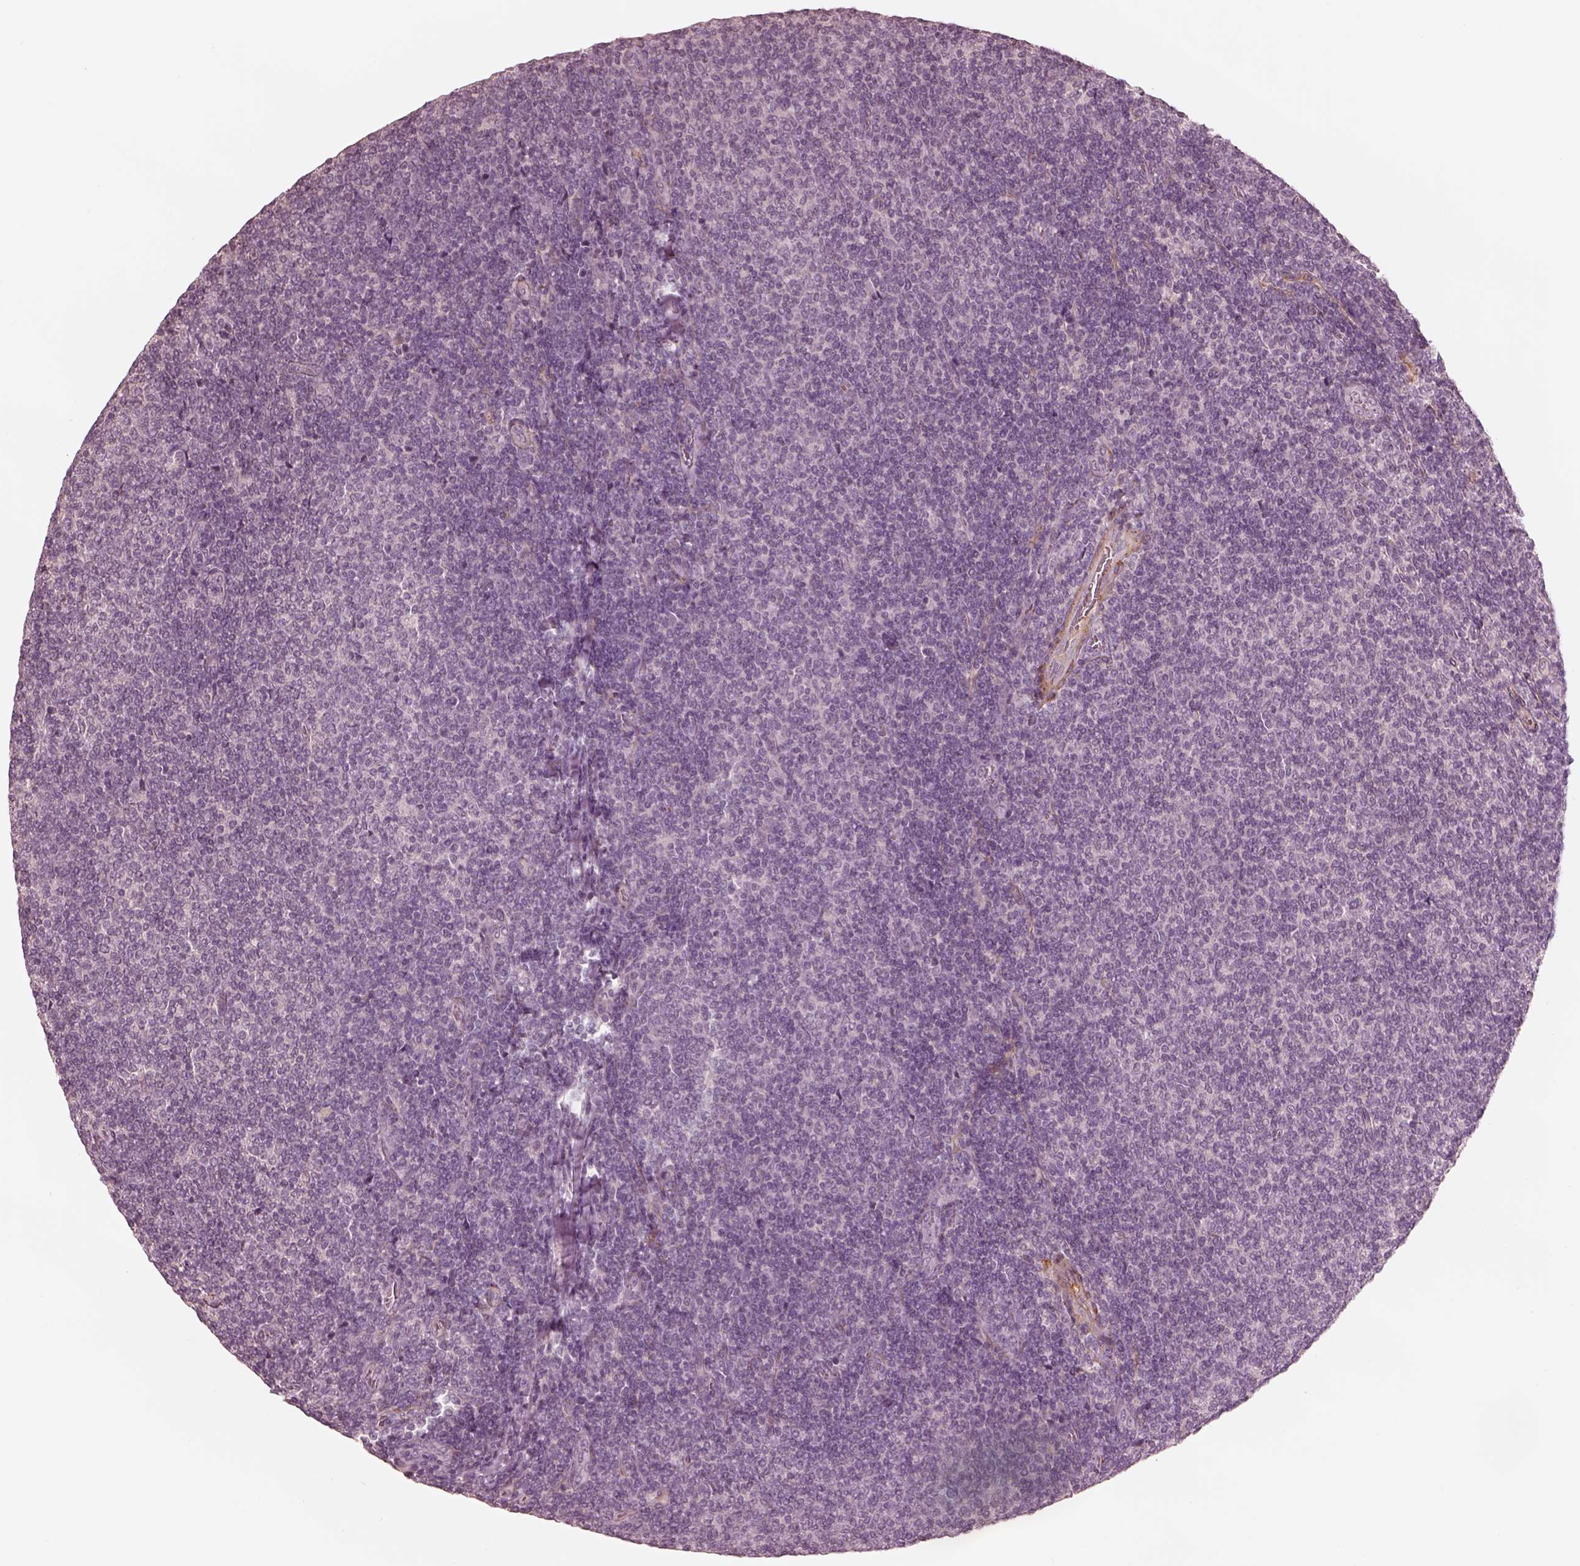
{"staining": {"intensity": "negative", "quantity": "none", "location": "none"}, "tissue": "lymphoma", "cell_type": "Tumor cells", "image_type": "cancer", "snomed": [{"axis": "morphology", "description": "Malignant lymphoma, non-Hodgkin's type, Low grade"}, {"axis": "topography", "description": "Lymph node"}], "caption": "Immunohistochemistry image of human low-grade malignant lymphoma, non-Hodgkin's type stained for a protein (brown), which displays no staining in tumor cells. Nuclei are stained in blue.", "gene": "DNAAF9", "patient": {"sex": "male", "age": 52}}